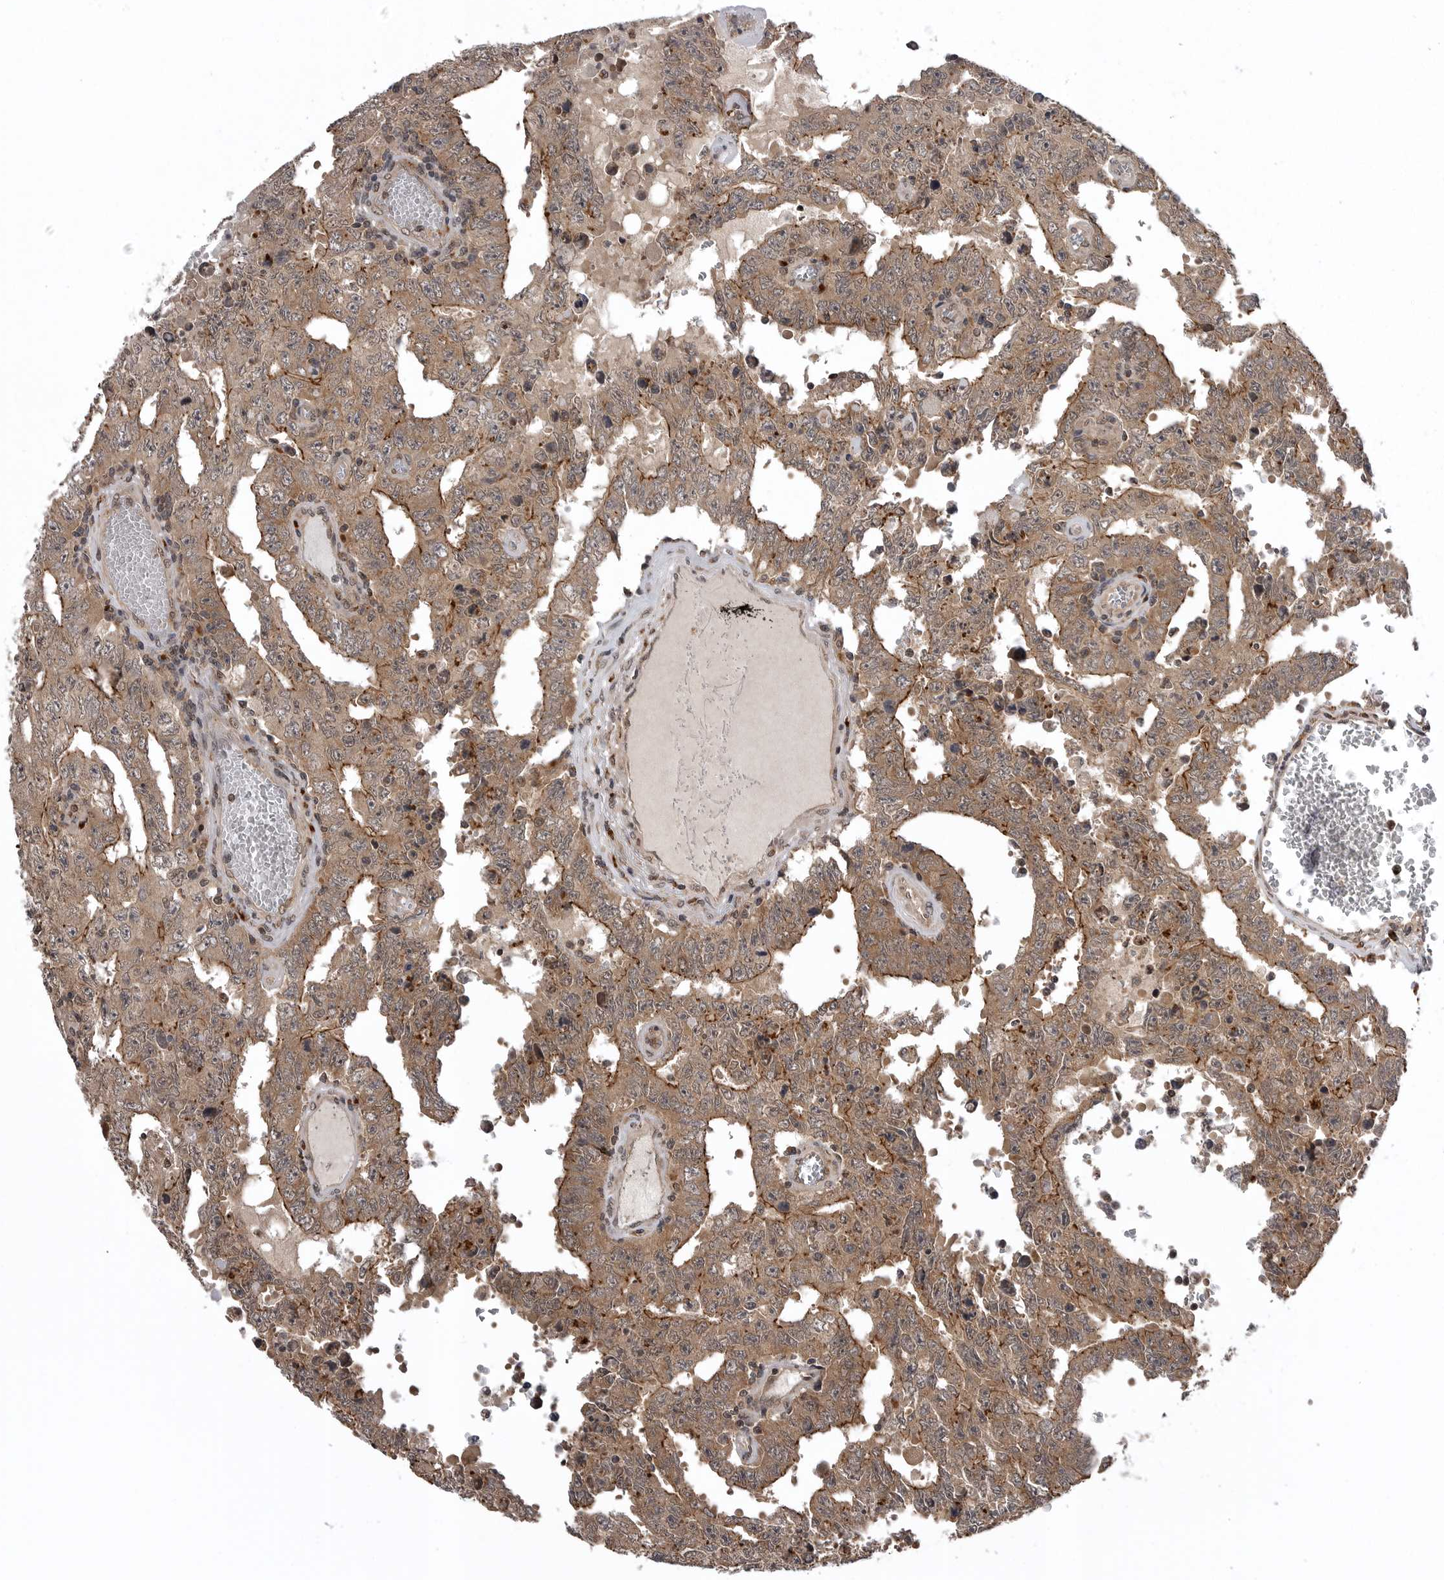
{"staining": {"intensity": "moderate", "quantity": ">75%", "location": "cytoplasmic/membranous"}, "tissue": "testis cancer", "cell_type": "Tumor cells", "image_type": "cancer", "snomed": [{"axis": "morphology", "description": "Carcinoma, Embryonal, NOS"}, {"axis": "topography", "description": "Testis"}], "caption": "Protein expression analysis of human testis cancer (embryonal carcinoma) reveals moderate cytoplasmic/membranous staining in approximately >75% of tumor cells.", "gene": "AOAH", "patient": {"sex": "male", "age": 26}}